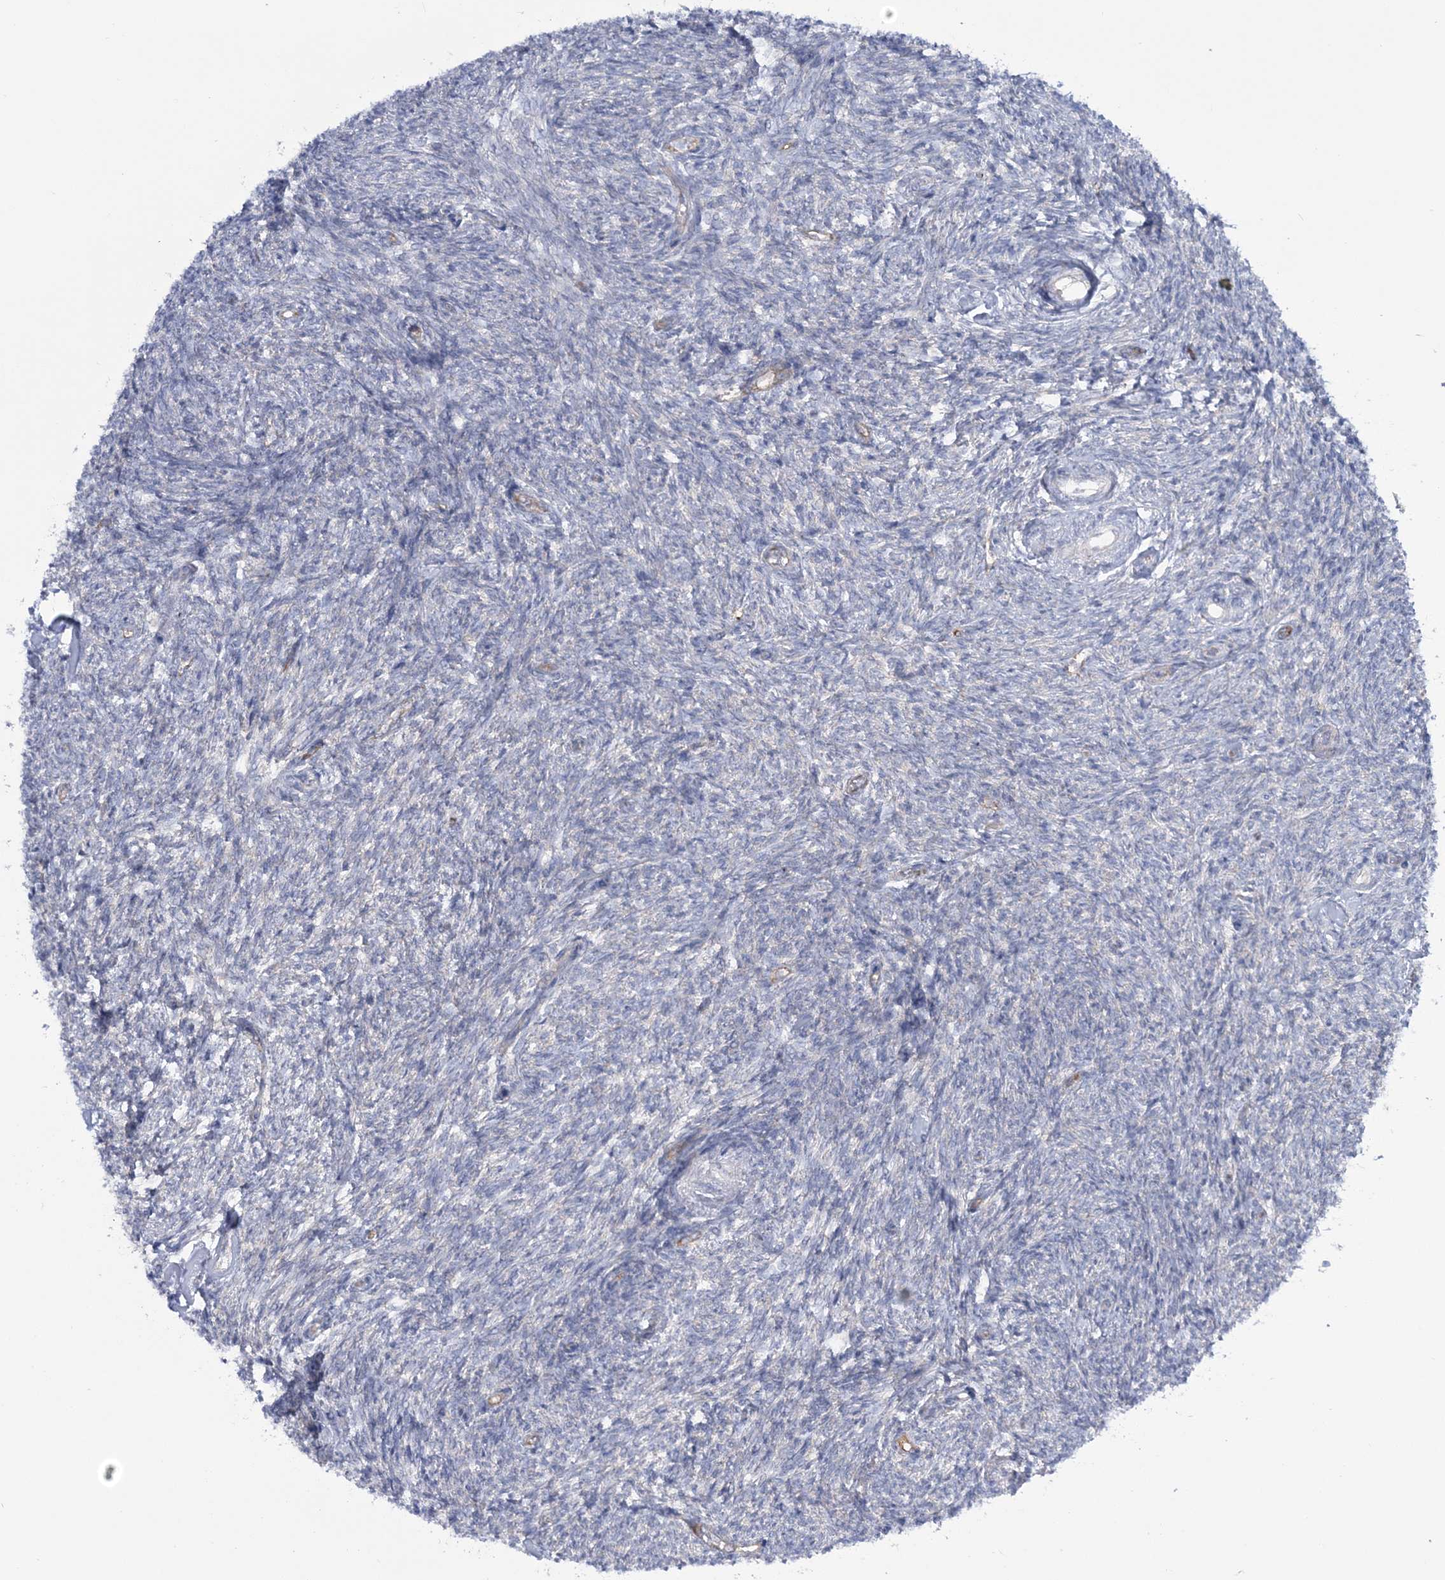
{"staining": {"intensity": "negative", "quantity": "none", "location": "none"}, "tissue": "ovary", "cell_type": "Ovarian stroma cells", "image_type": "normal", "snomed": [{"axis": "morphology", "description": "Normal tissue, NOS"}, {"axis": "topography", "description": "Ovary"}], "caption": "Immunohistochemistry photomicrograph of normal human ovary stained for a protein (brown), which reveals no staining in ovarian stroma cells. (Stains: DAB immunohistochemistry (IHC) with hematoxylin counter stain, Microscopy: brightfield microscopy at high magnification).", "gene": "RAB11FIP5", "patient": {"sex": "female", "age": 44}}